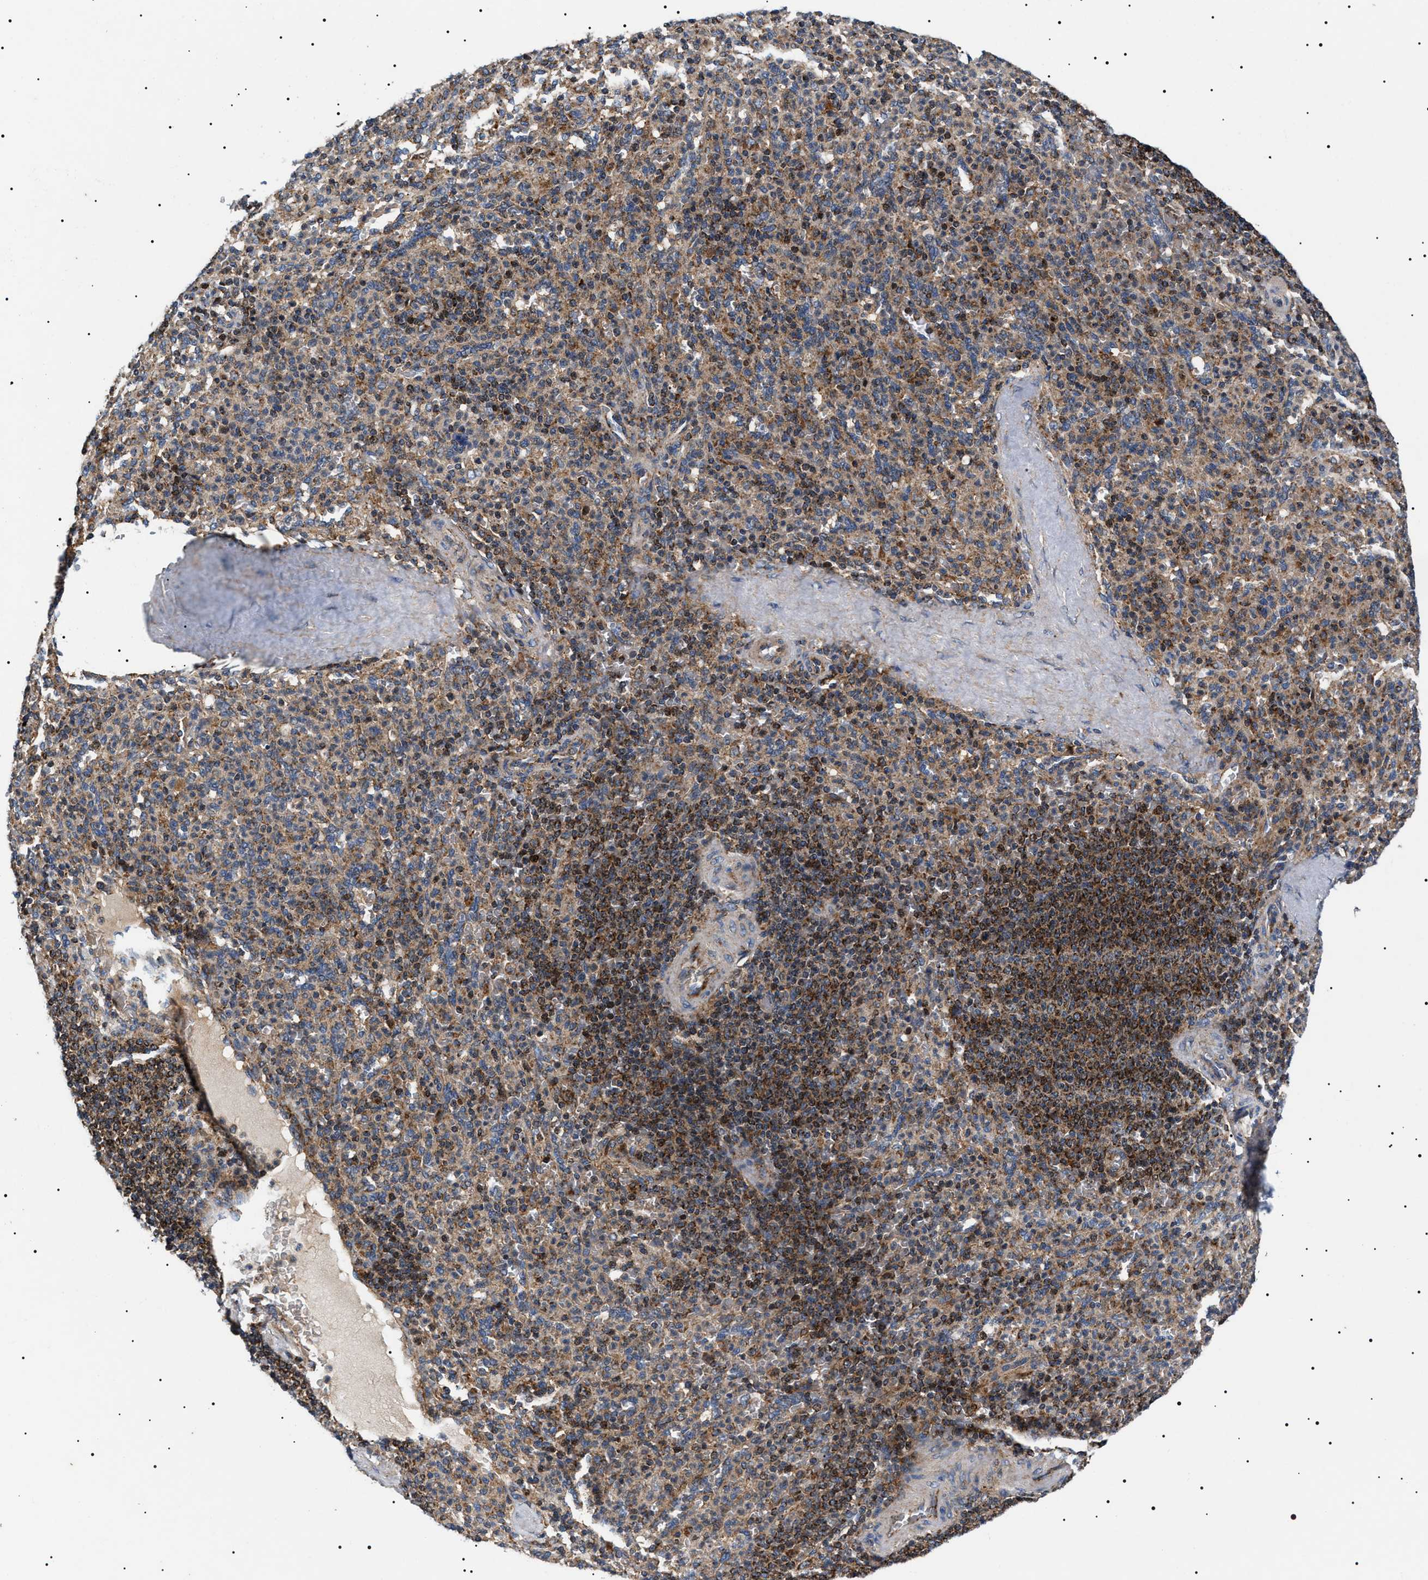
{"staining": {"intensity": "moderate", "quantity": "25%-75%", "location": "cytoplasmic/membranous"}, "tissue": "spleen", "cell_type": "Cells in red pulp", "image_type": "normal", "snomed": [{"axis": "morphology", "description": "Normal tissue, NOS"}, {"axis": "topography", "description": "Spleen"}], "caption": "Immunohistochemistry histopathology image of unremarkable spleen: human spleen stained using IHC demonstrates medium levels of moderate protein expression localized specifically in the cytoplasmic/membranous of cells in red pulp, appearing as a cytoplasmic/membranous brown color.", "gene": "OXSM", "patient": {"sex": "male", "age": 36}}